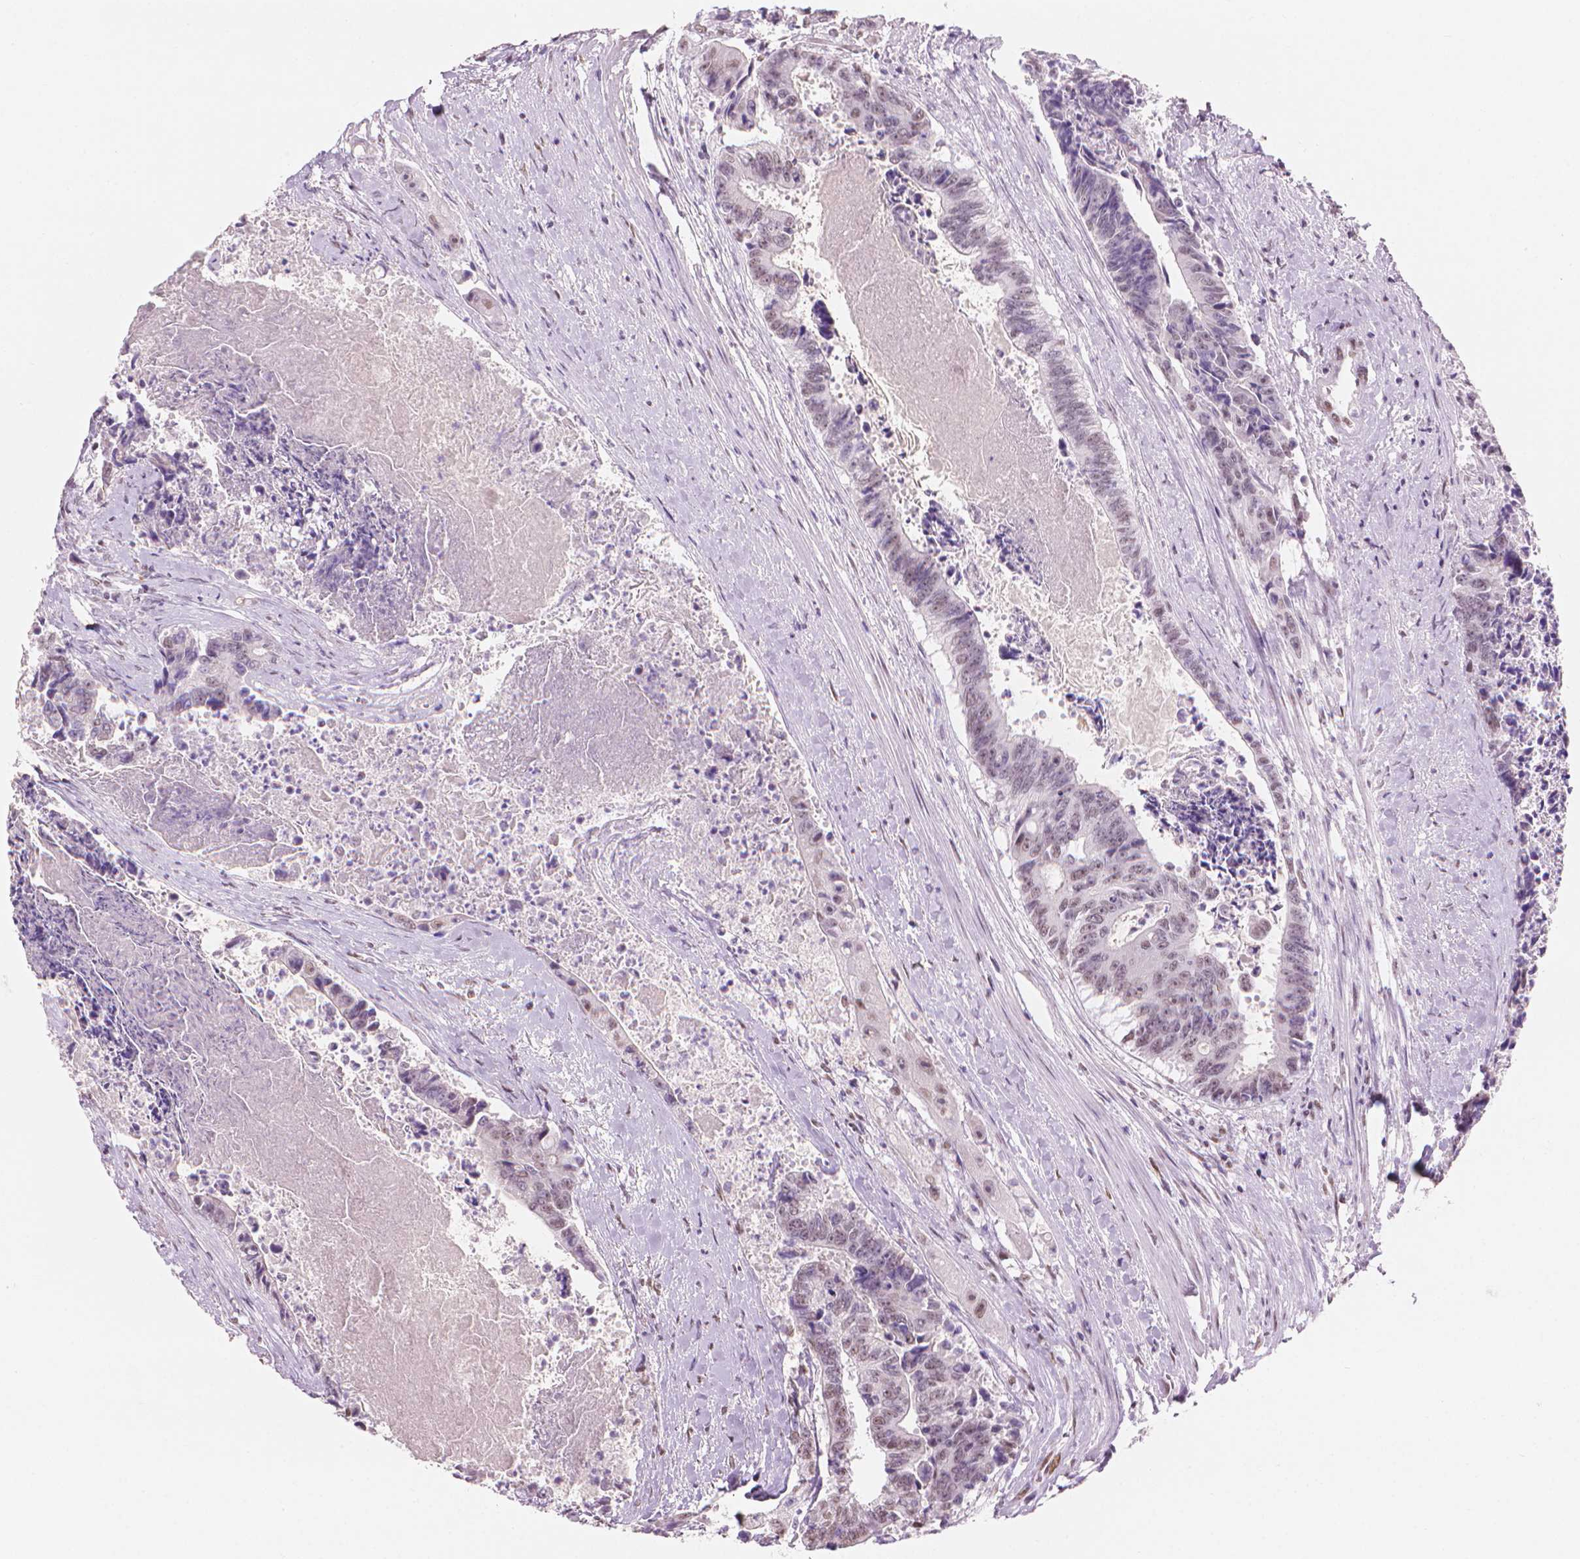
{"staining": {"intensity": "moderate", "quantity": "25%-75%", "location": "nuclear"}, "tissue": "colorectal cancer", "cell_type": "Tumor cells", "image_type": "cancer", "snomed": [{"axis": "morphology", "description": "Adenocarcinoma, NOS"}, {"axis": "topography", "description": "Rectum"}], "caption": "Adenocarcinoma (colorectal) stained for a protein (brown) demonstrates moderate nuclear positive expression in approximately 25%-75% of tumor cells.", "gene": "PIAS2", "patient": {"sex": "male", "age": 54}}